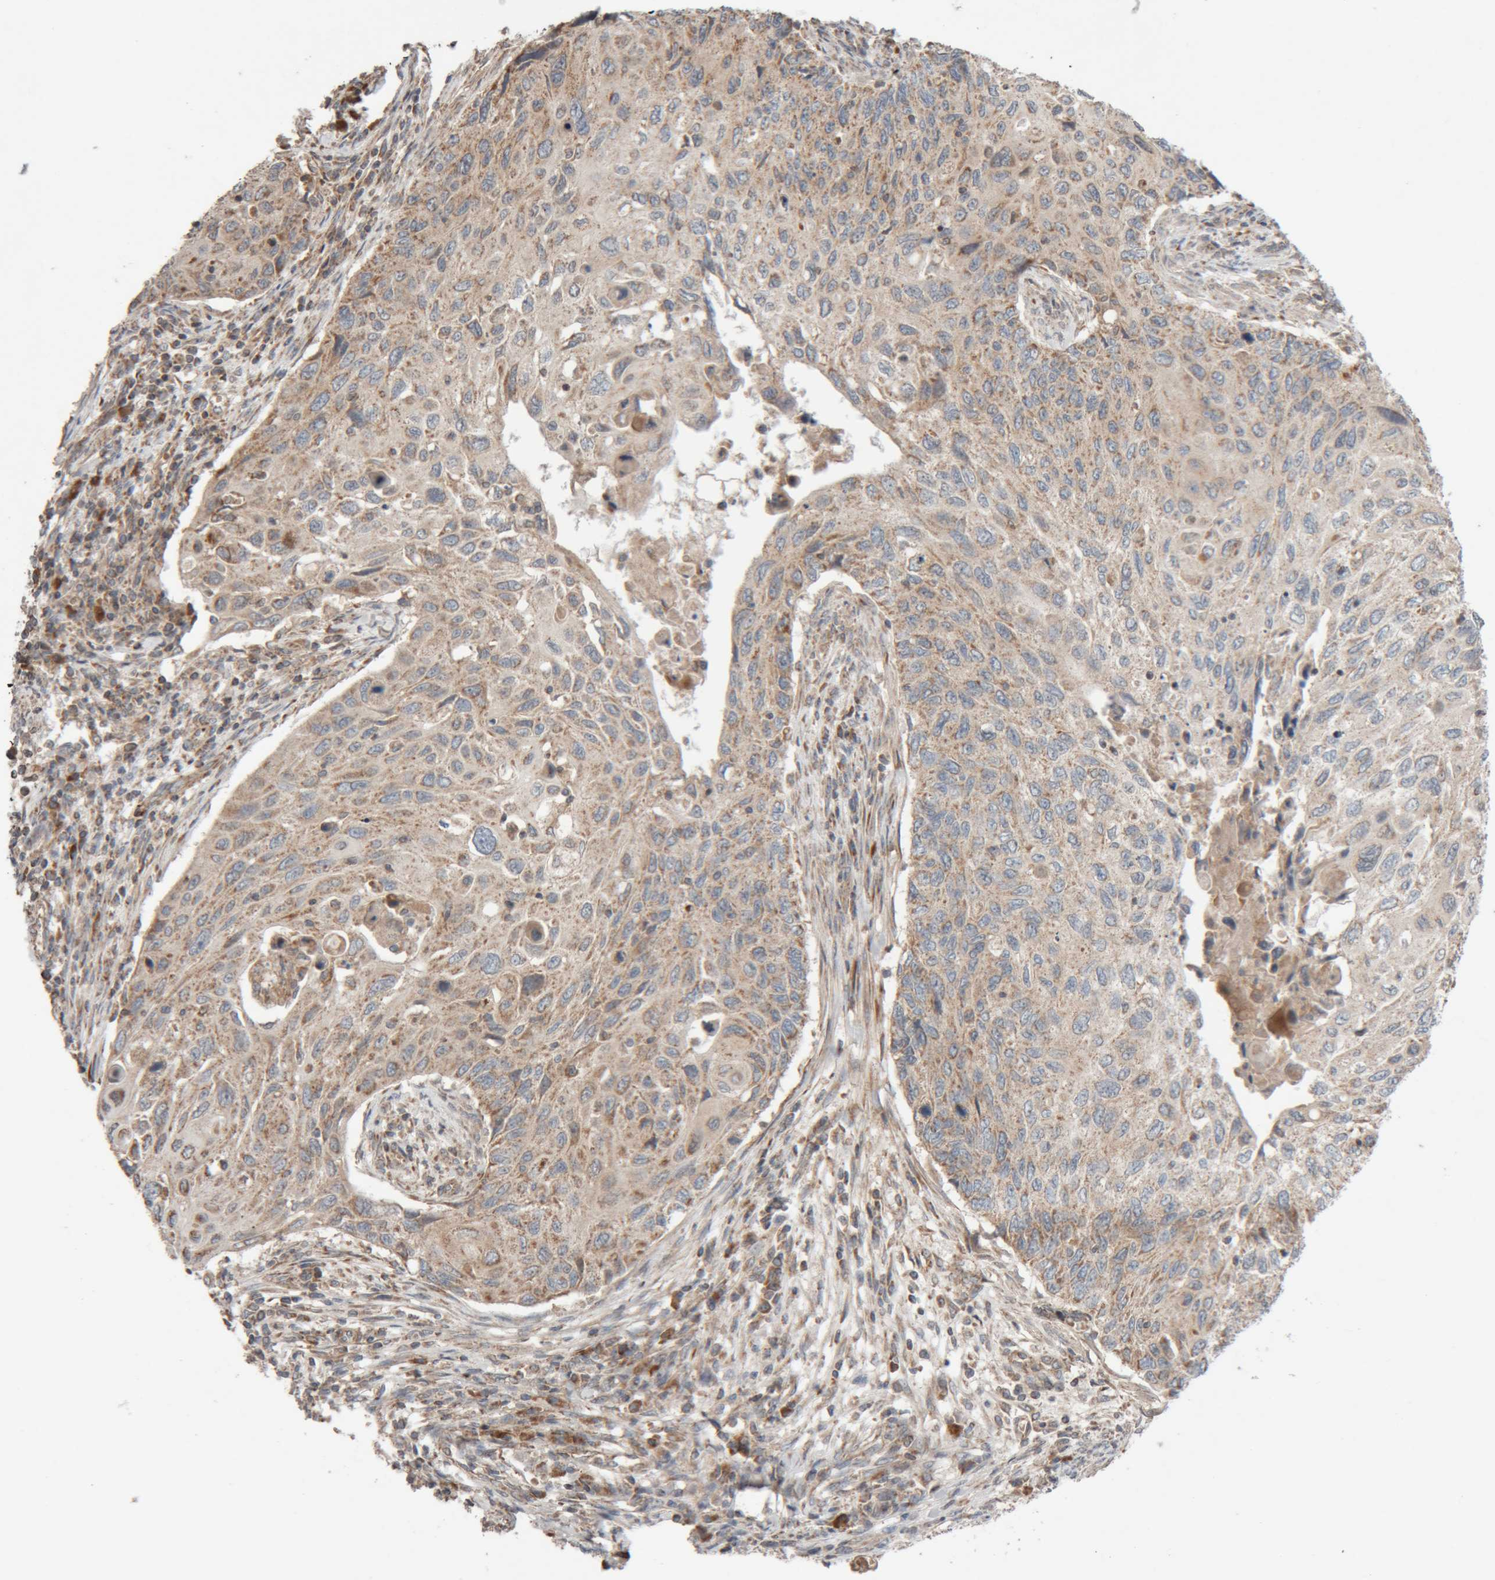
{"staining": {"intensity": "weak", "quantity": ">75%", "location": "cytoplasmic/membranous"}, "tissue": "cervical cancer", "cell_type": "Tumor cells", "image_type": "cancer", "snomed": [{"axis": "morphology", "description": "Squamous cell carcinoma, NOS"}, {"axis": "topography", "description": "Cervix"}], "caption": "Cervical cancer was stained to show a protein in brown. There is low levels of weak cytoplasmic/membranous positivity in approximately >75% of tumor cells.", "gene": "KIF21B", "patient": {"sex": "female", "age": 70}}